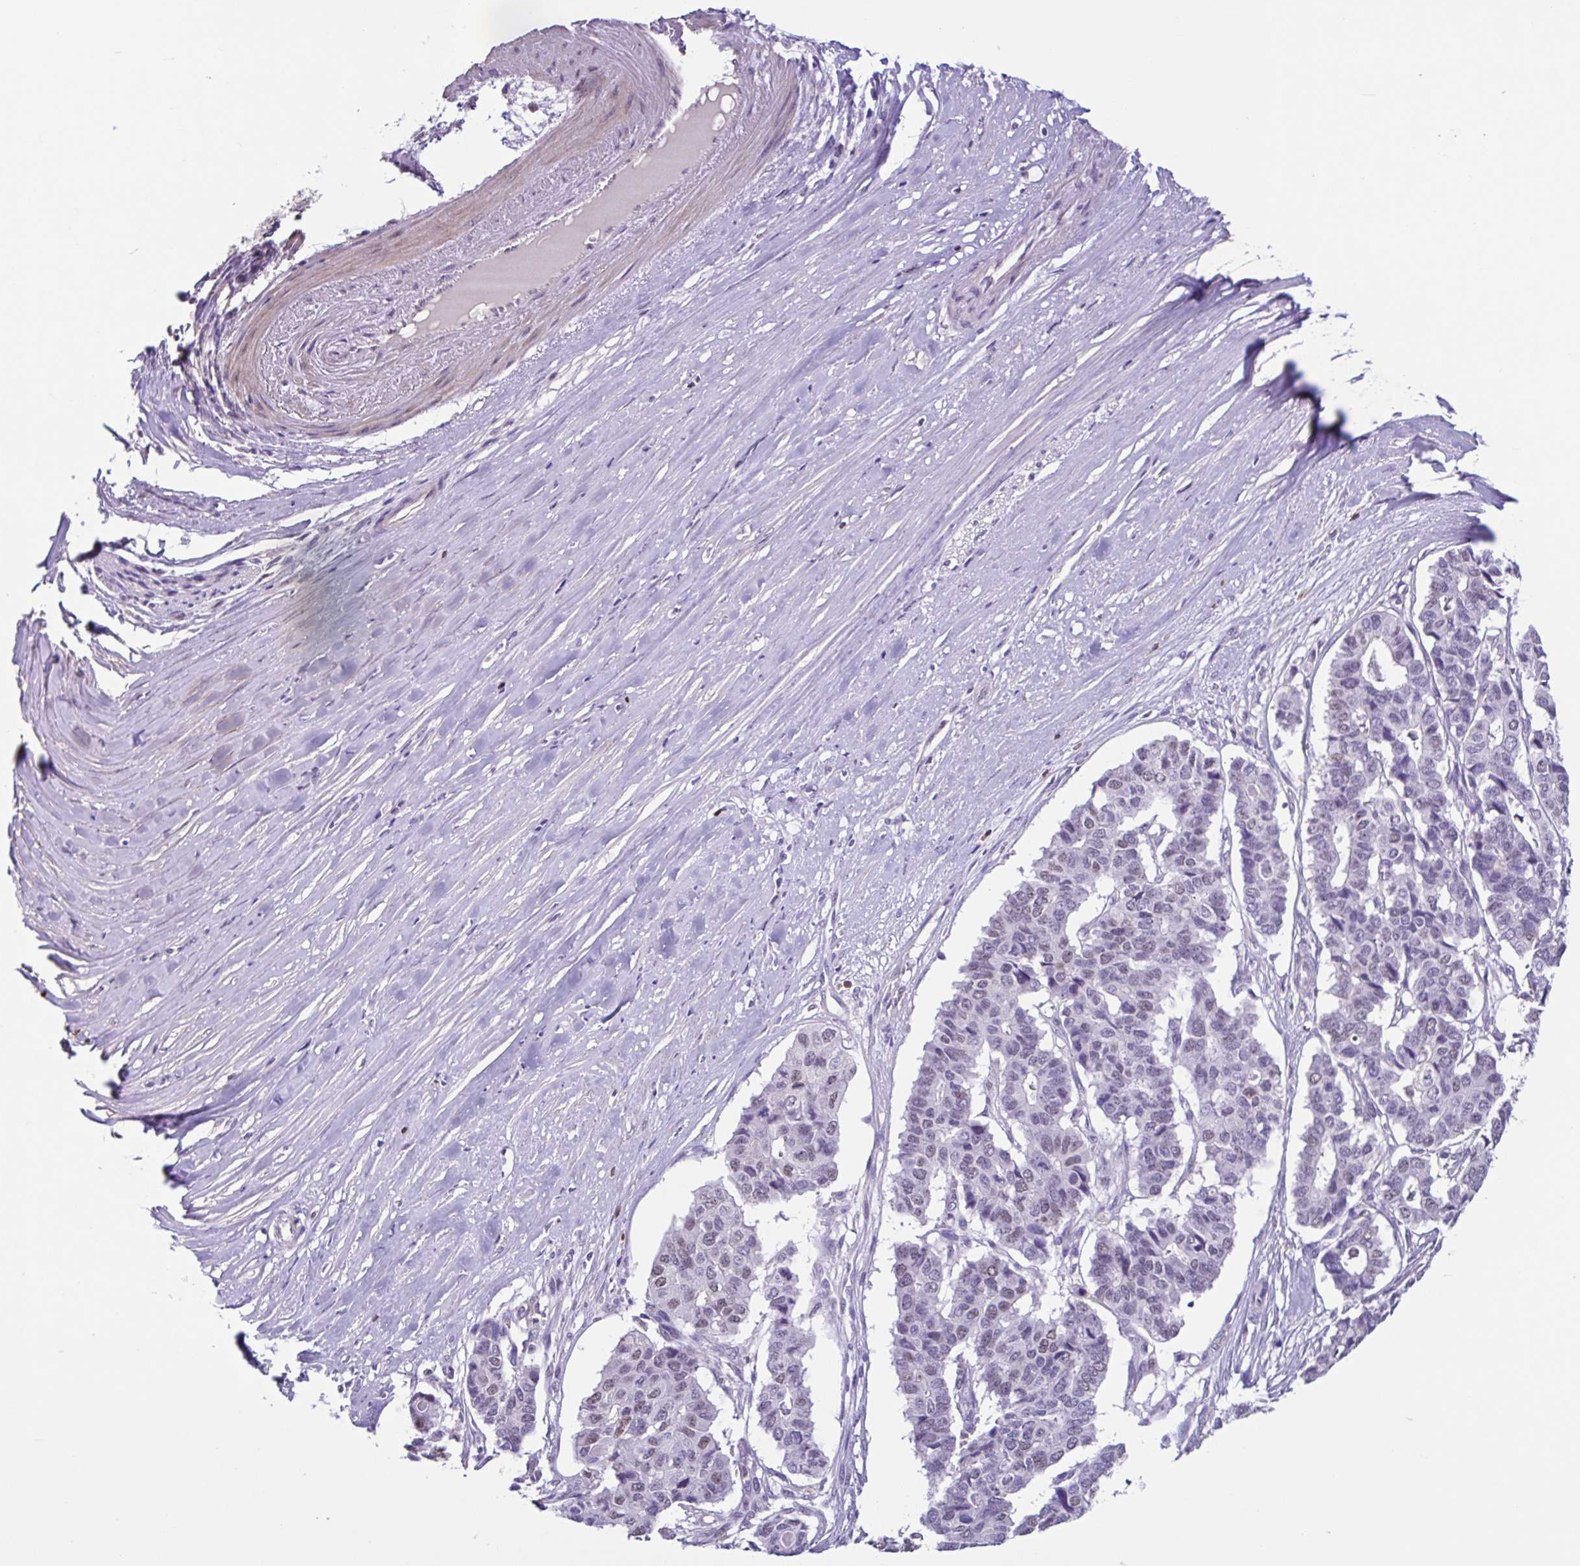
{"staining": {"intensity": "negative", "quantity": "none", "location": "none"}, "tissue": "pancreatic cancer", "cell_type": "Tumor cells", "image_type": "cancer", "snomed": [{"axis": "morphology", "description": "Adenocarcinoma, NOS"}, {"axis": "topography", "description": "Pancreas"}], "caption": "IHC image of adenocarcinoma (pancreatic) stained for a protein (brown), which demonstrates no expression in tumor cells.", "gene": "ACTRT3", "patient": {"sex": "male", "age": 50}}